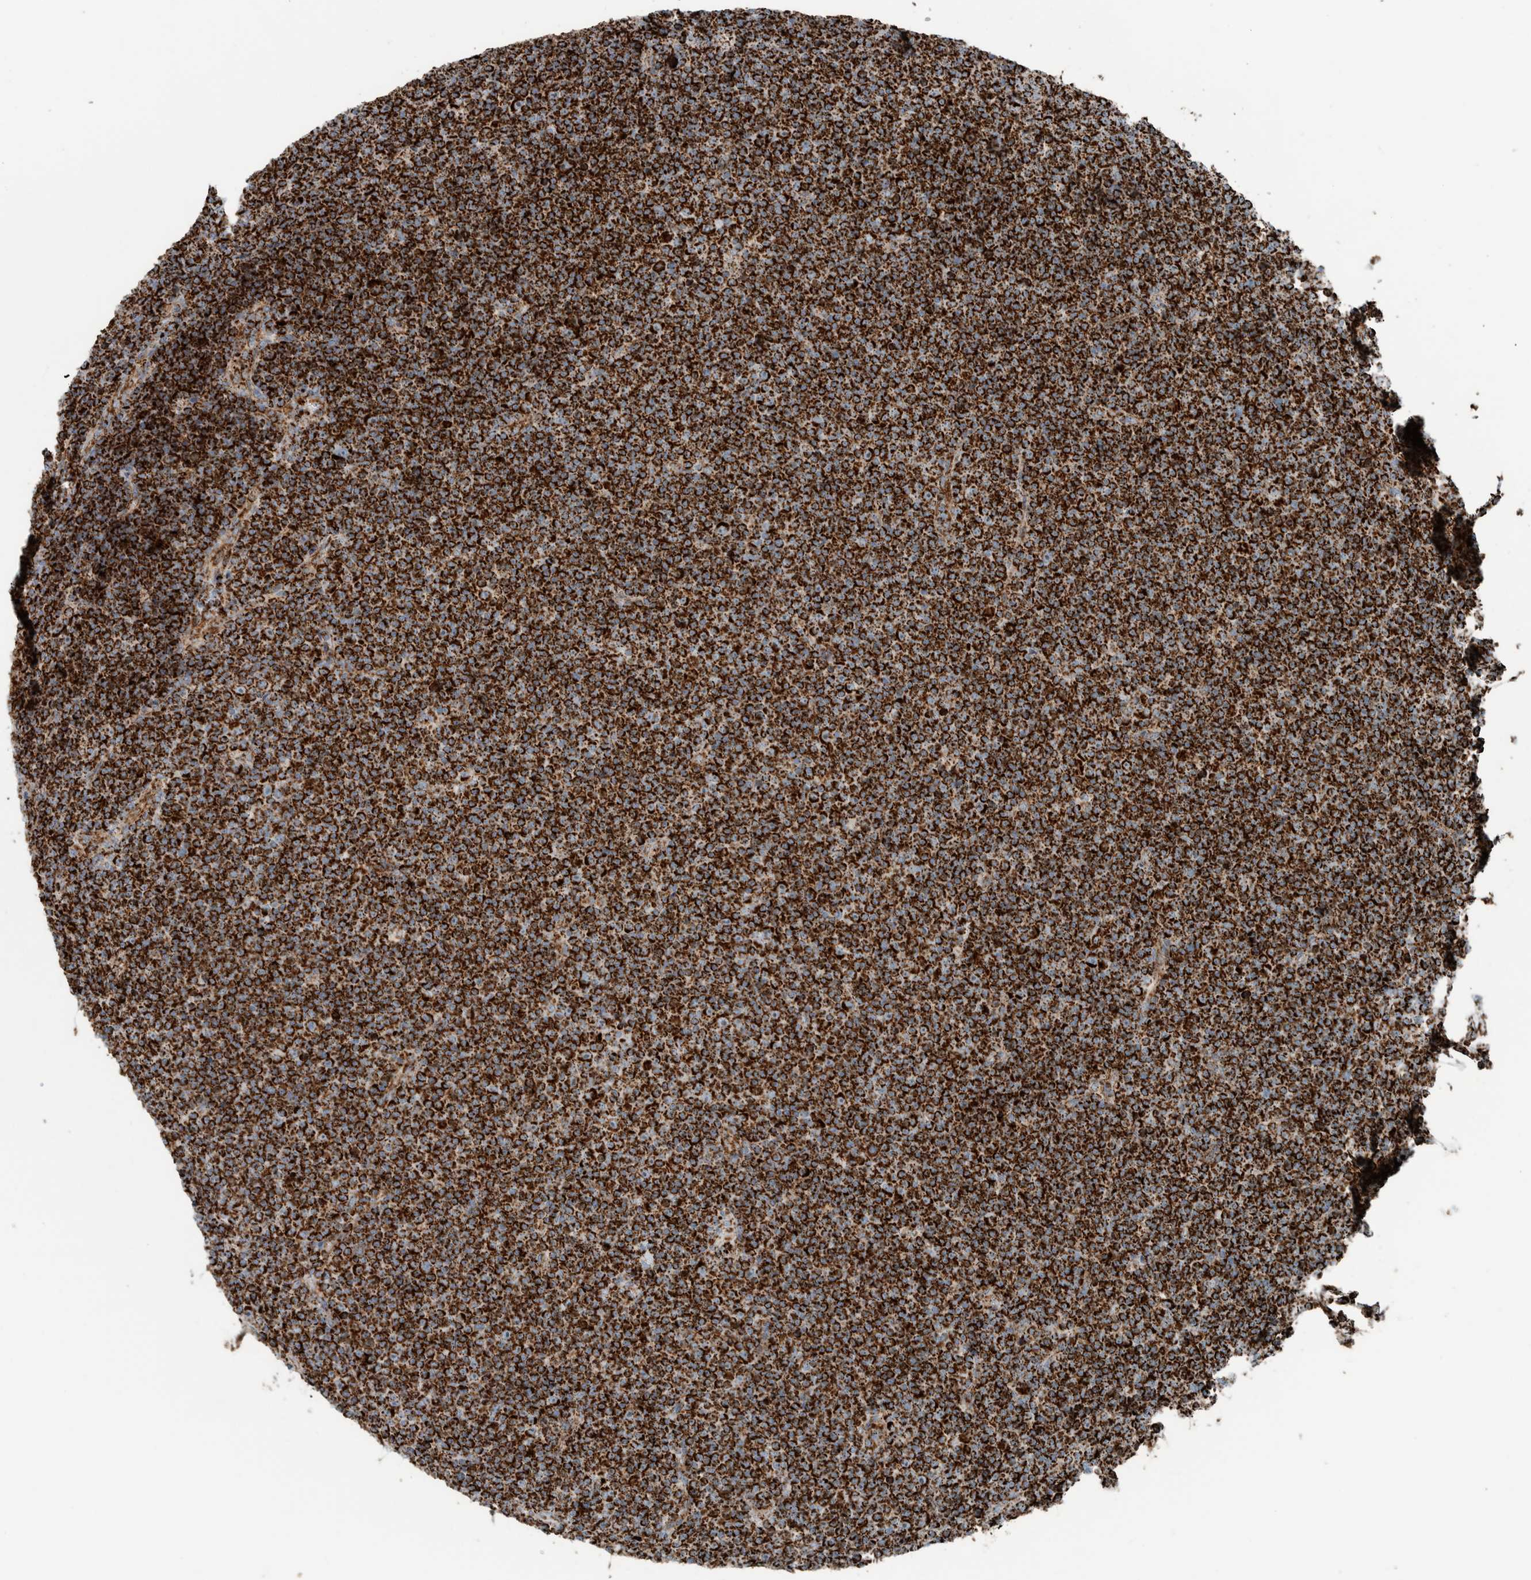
{"staining": {"intensity": "strong", "quantity": ">75%", "location": "cytoplasmic/membranous"}, "tissue": "lymphoma", "cell_type": "Tumor cells", "image_type": "cancer", "snomed": [{"axis": "morphology", "description": "Malignant lymphoma, non-Hodgkin's type, Low grade"}, {"axis": "topography", "description": "Lymph node"}], "caption": "A micrograph of human lymphoma stained for a protein shows strong cytoplasmic/membranous brown staining in tumor cells.", "gene": "CNTROB", "patient": {"sex": "female", "age": 67}}